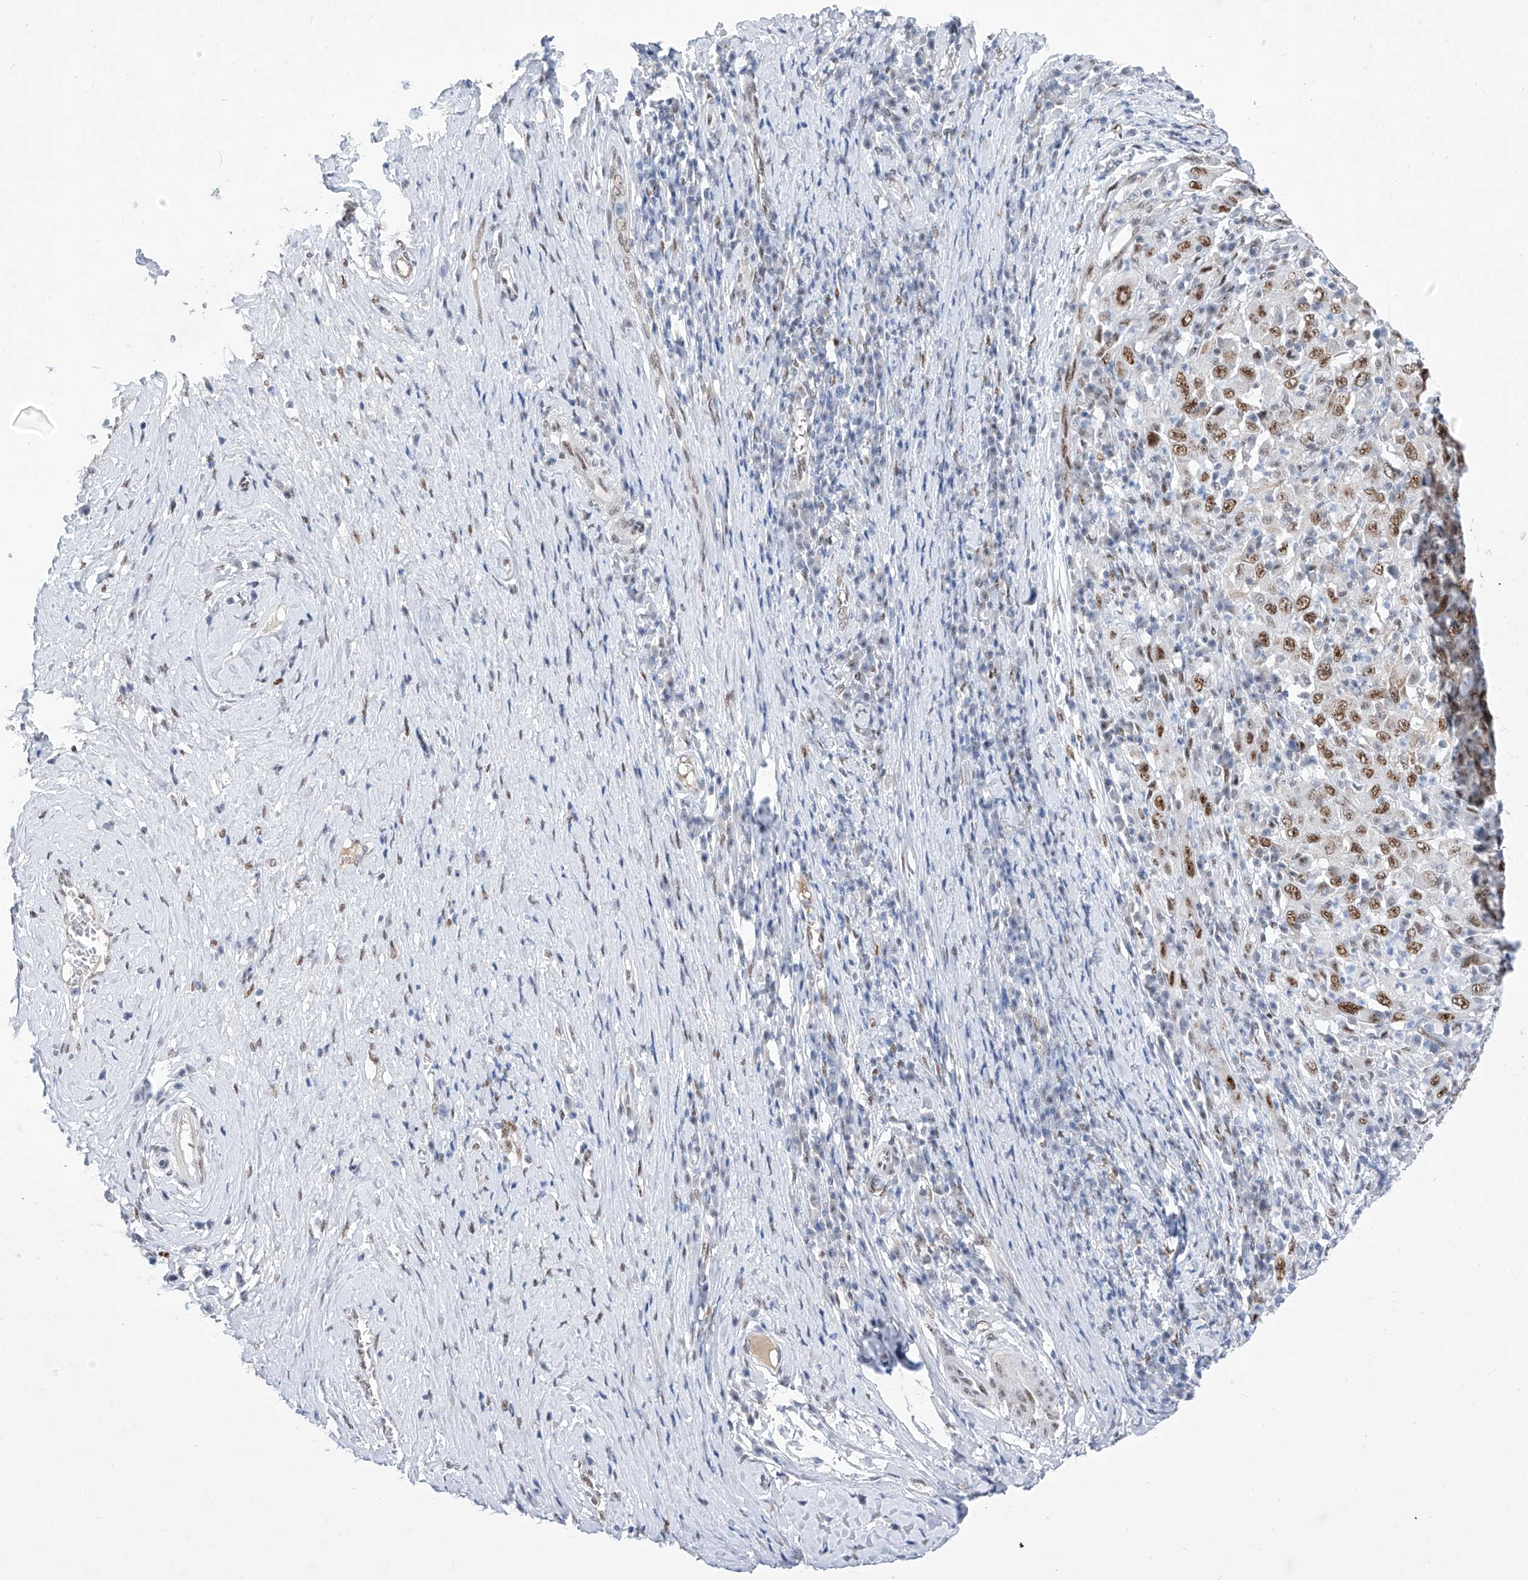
{"staining": {"intensity": "moderate", "quantity": ">75%", "location": "nuclear"}, "tissue": "cervical cancer", "cell_type": "Tumor cells", "image_type": "cancer", "snomed": [{"axis": "morphology", "description": "Squamous cell carcinoma, NOS"}, {"axis": "topography", "description": "Cervix"}], "caption": "High-magnification brightfield microscopy of cervical squamous cell carcinoma stained with DAB (brown) and counterstained with hematoxylin (blue). tumor cells exhibit moderate nuclear positivity is seen in approximately>75% of cells.", "gene": "ATN1", "patient": {"sex": "female", "age": 46}}